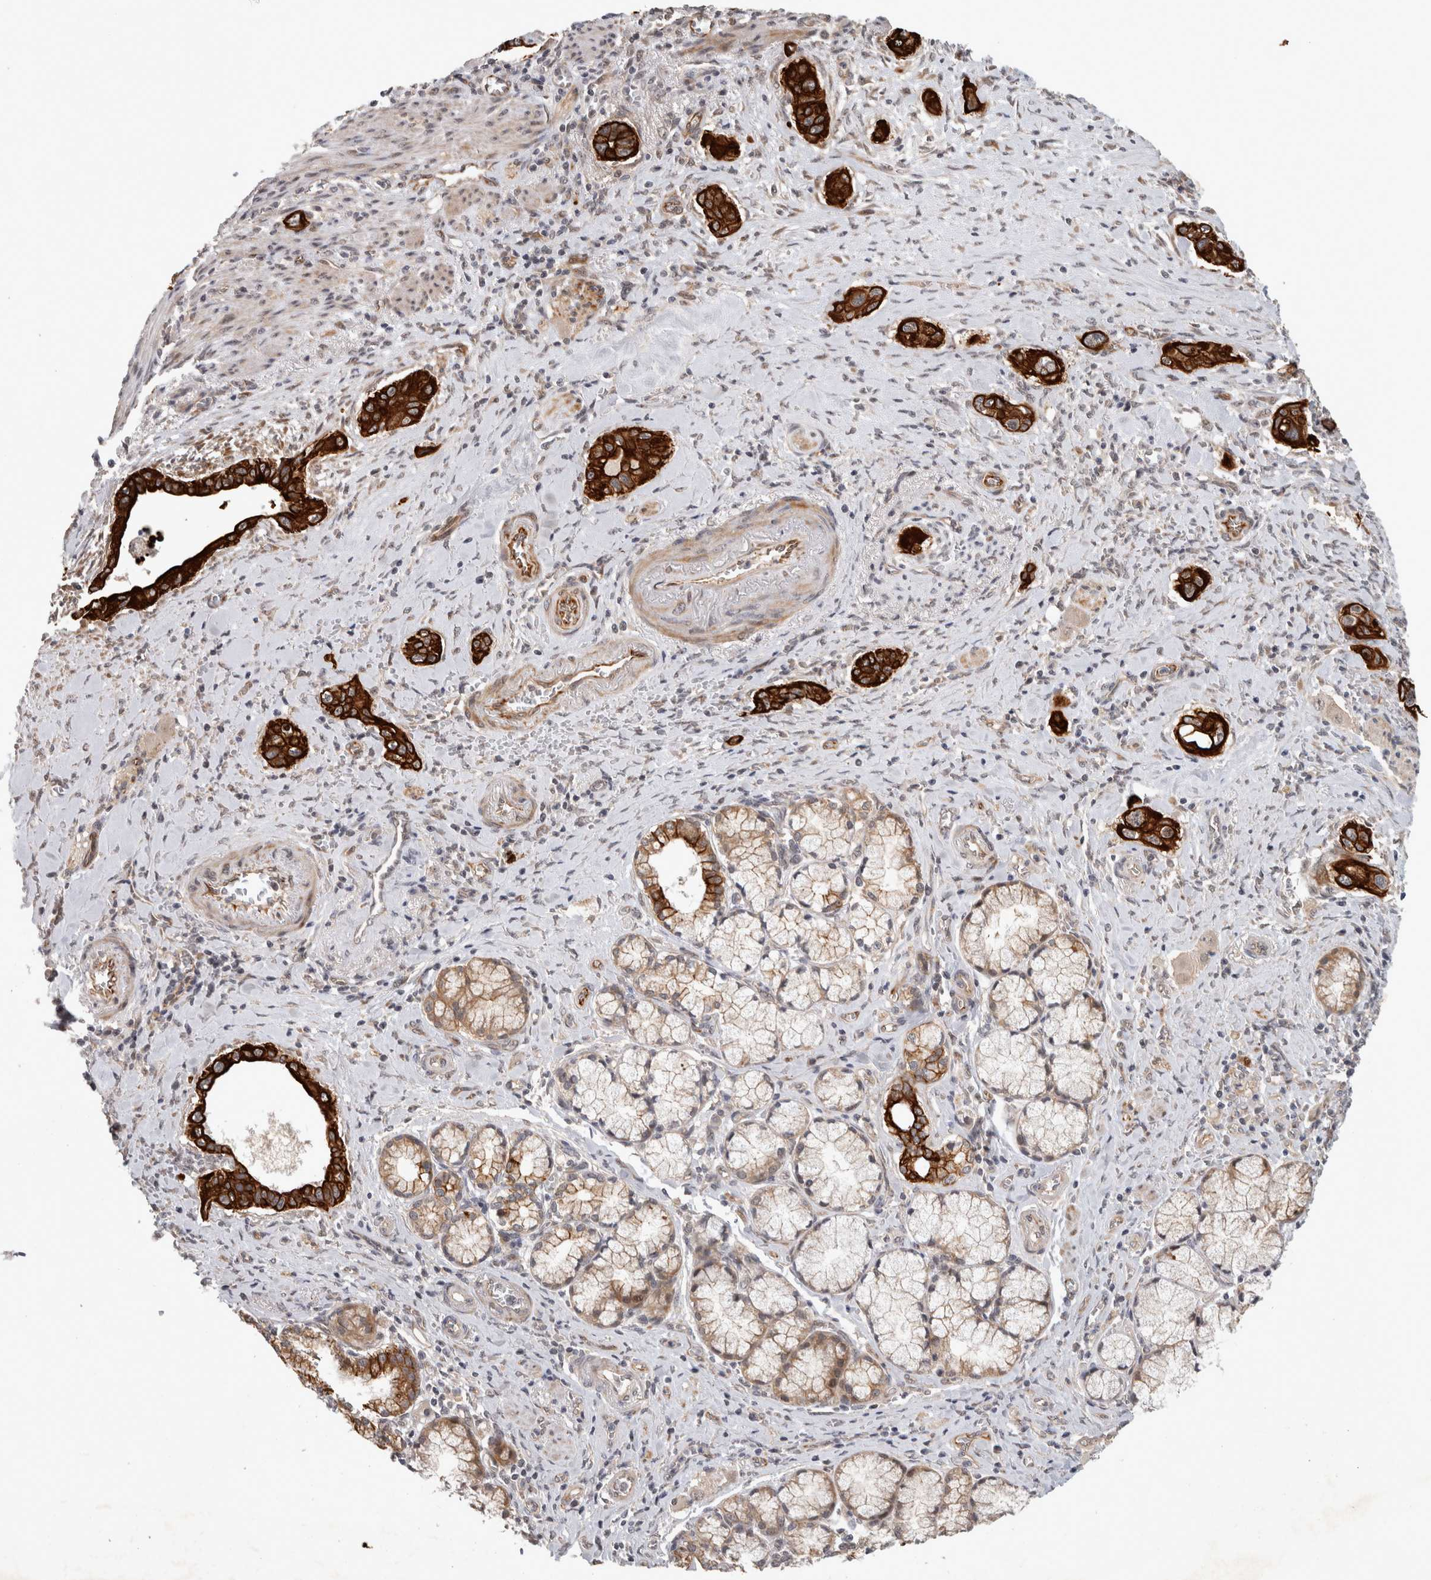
{"staining": {"intensity": "strong", "quantity": ">75%", "location": "cytoplasmic/membranous"}, "tissue": "pancreatic cancer", "cell_type": "Tumor cells", "image_type": "cancer", "snomed": [{"axis": "morphology", "description": "Adenocarcinoma, NOS"}, {"axis": "topography", "description": "Pancreas"}], "caption": "Pancreatic cancer tissue exhibits strong cytoplasmic/membranous positivity in about >75% of tumor cells, visualized by immunohistochemistry.", "gene": "CRISPLD1", "patient": {"sex": "male", "age": 77}}